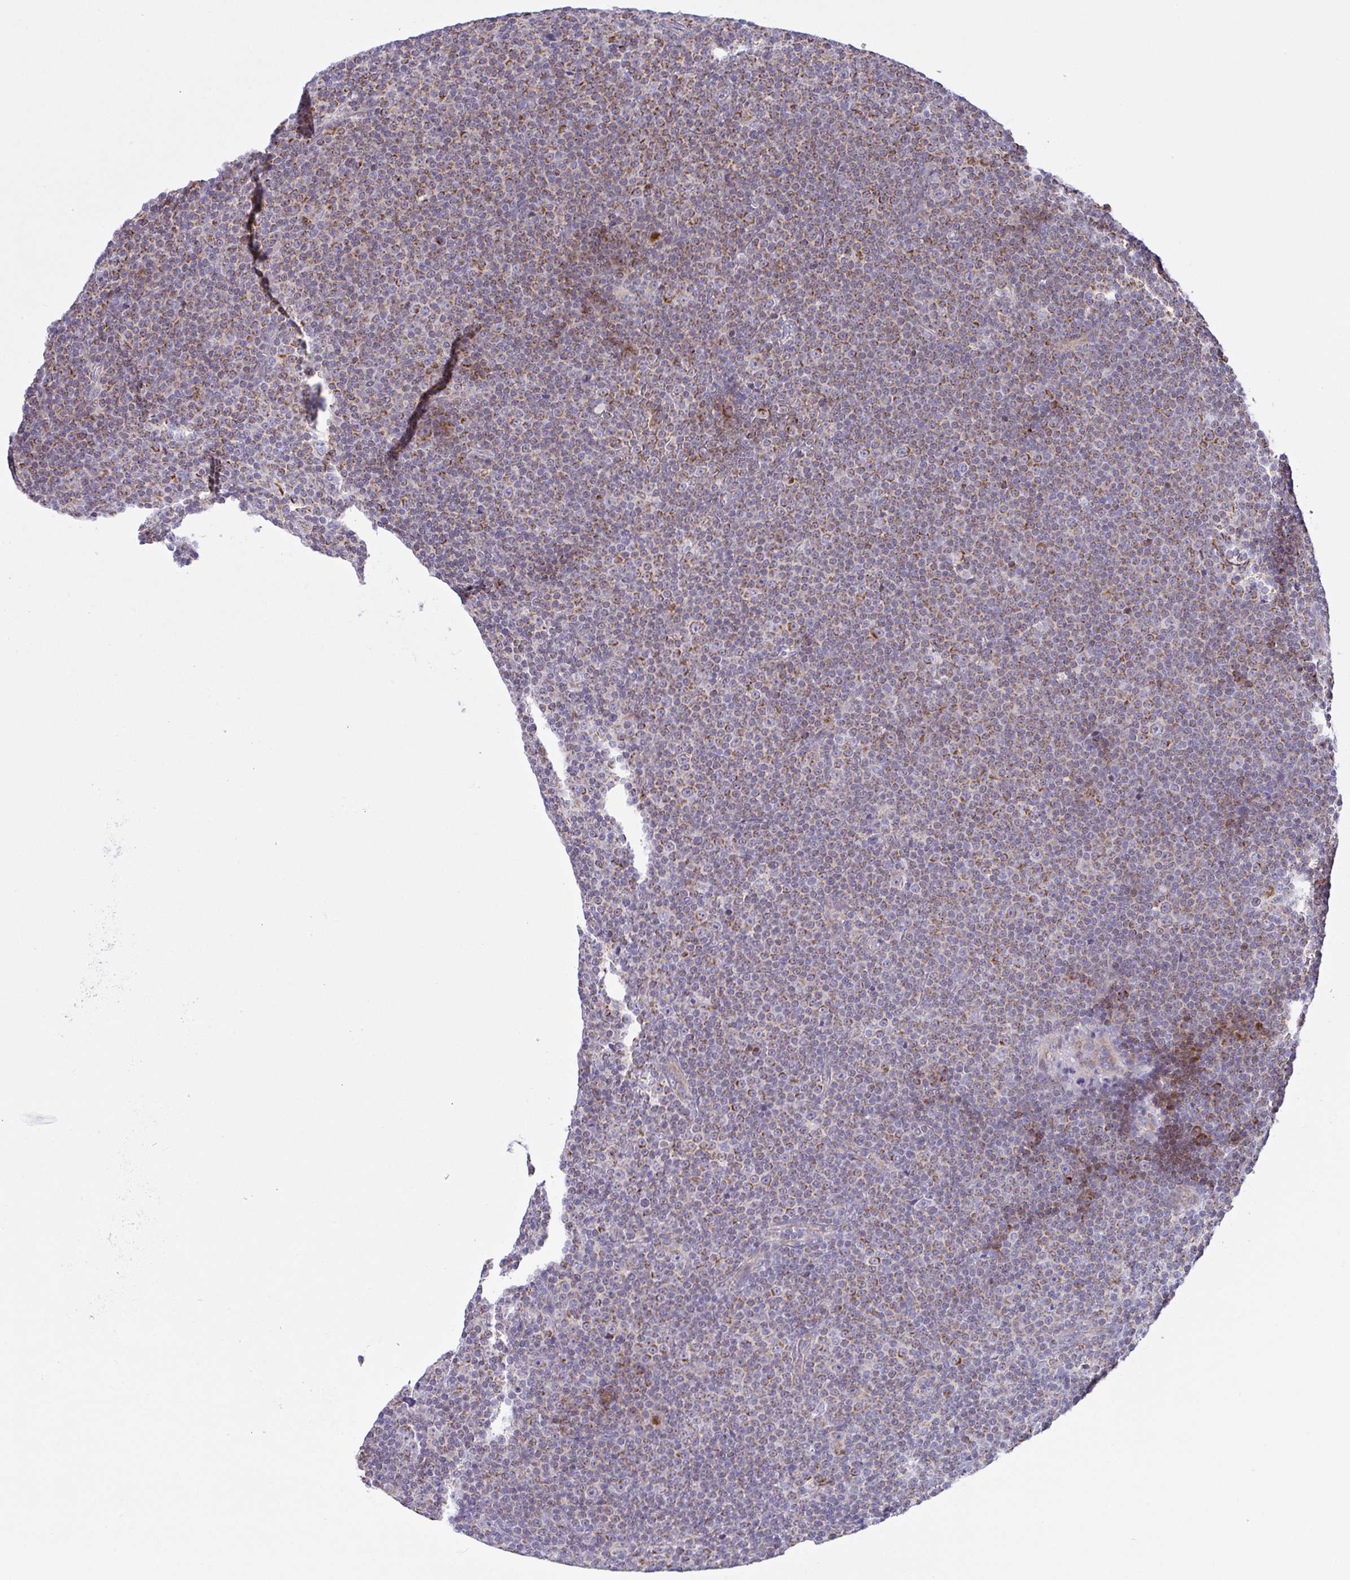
{"staining": {"intensity": "moderate", "quantity": ">75%", "location": "cytoplasmic/membranous"}, "tissue": "lymphoma", "cell_type": "Tumor cells", "image_type": "cancer", "snomed": [{"axis": "morphology", "description": "Malignant lymphoma, non-Hodgkin's type, Low grade"}, {"axis": "topography", "description": "Lymph node"}], "caption": "Low-grade malignant lymphoma, non-Hodgkin's type stained with a protein marker displays moderate staining in tumor cells.", "gene": "CHDH", "patient": {"sex": "female", "age": 67}}